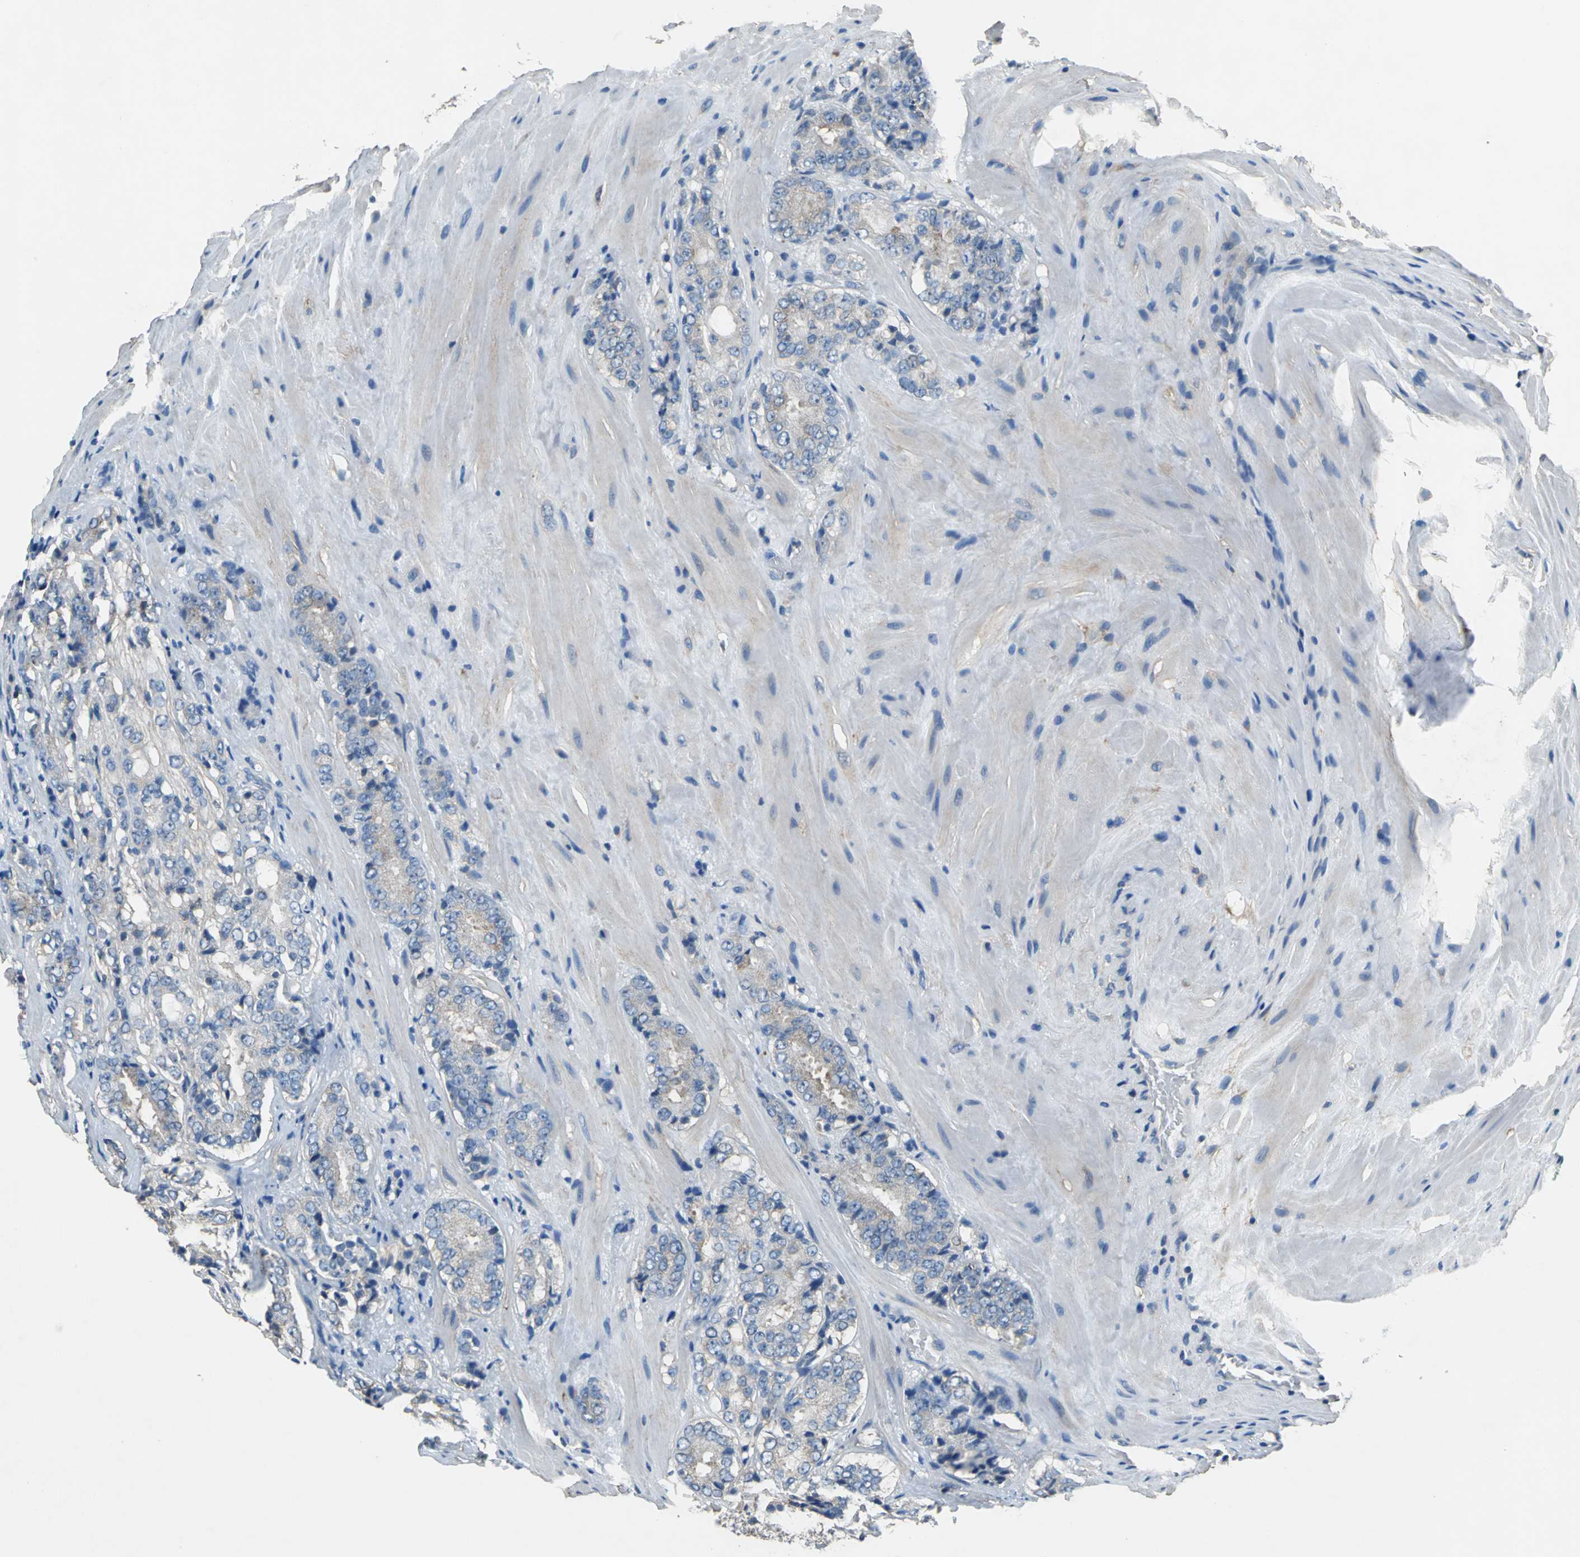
{"staining": {"intensity": "weak", "quantity": "<25%", "location": "cytoplasmic/membranous"}, "tissue": "prostate cancer", "cell_type": "Tumor cells", "image_type": "cancer", "snomed": [{"axis": "morphology", "description": "Adenocarcinoma, High grade"}, {"axis": "topography", "description": "Prostate"}], "caption": "This is an immunohistochemistry histopathology image of human prostate adenocarcinoma (high-grade). There is no expression in tumor cells.", "gene": "PRKCA", "patient": {"sex": "male", "age": 70}}